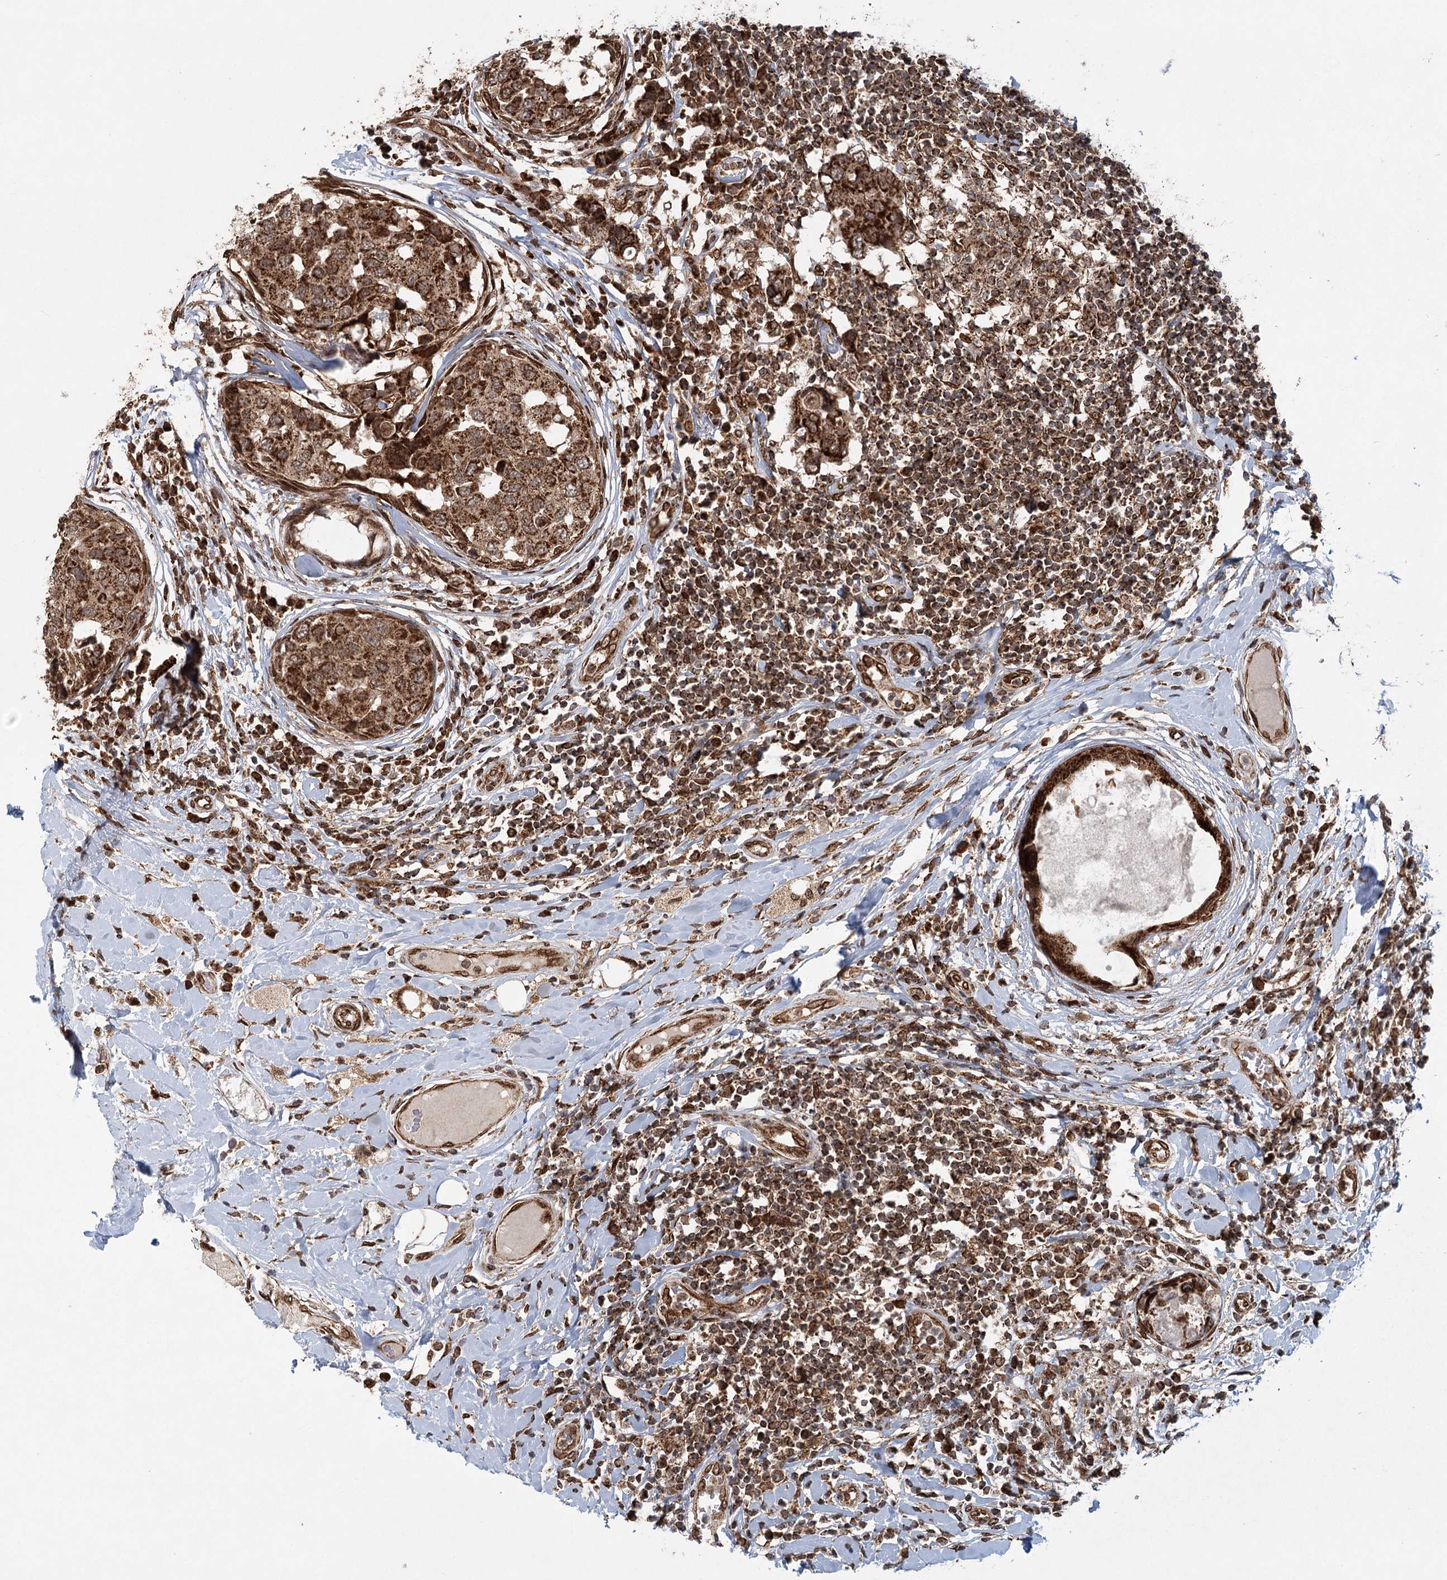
{"staining": {"intensity": "strong", "quantity": ">75%", "location": "cytoplasmic/membranous"}, "tissue": "breast cancer", "cell_type": "Tumor cells", "image_type": "cancer", "snomed": [{"axis": "morphology", "description": "Duct carcinoma"}, {"axis": "topography", "description": "Breast"}], "caption": "Strong cytoplasmic/membranous protein expression is appreciated in about >75% of tumor cells in breast cancer.", "gene": "BCKDHA", "patient": {"sex": "female", "age": 27}}